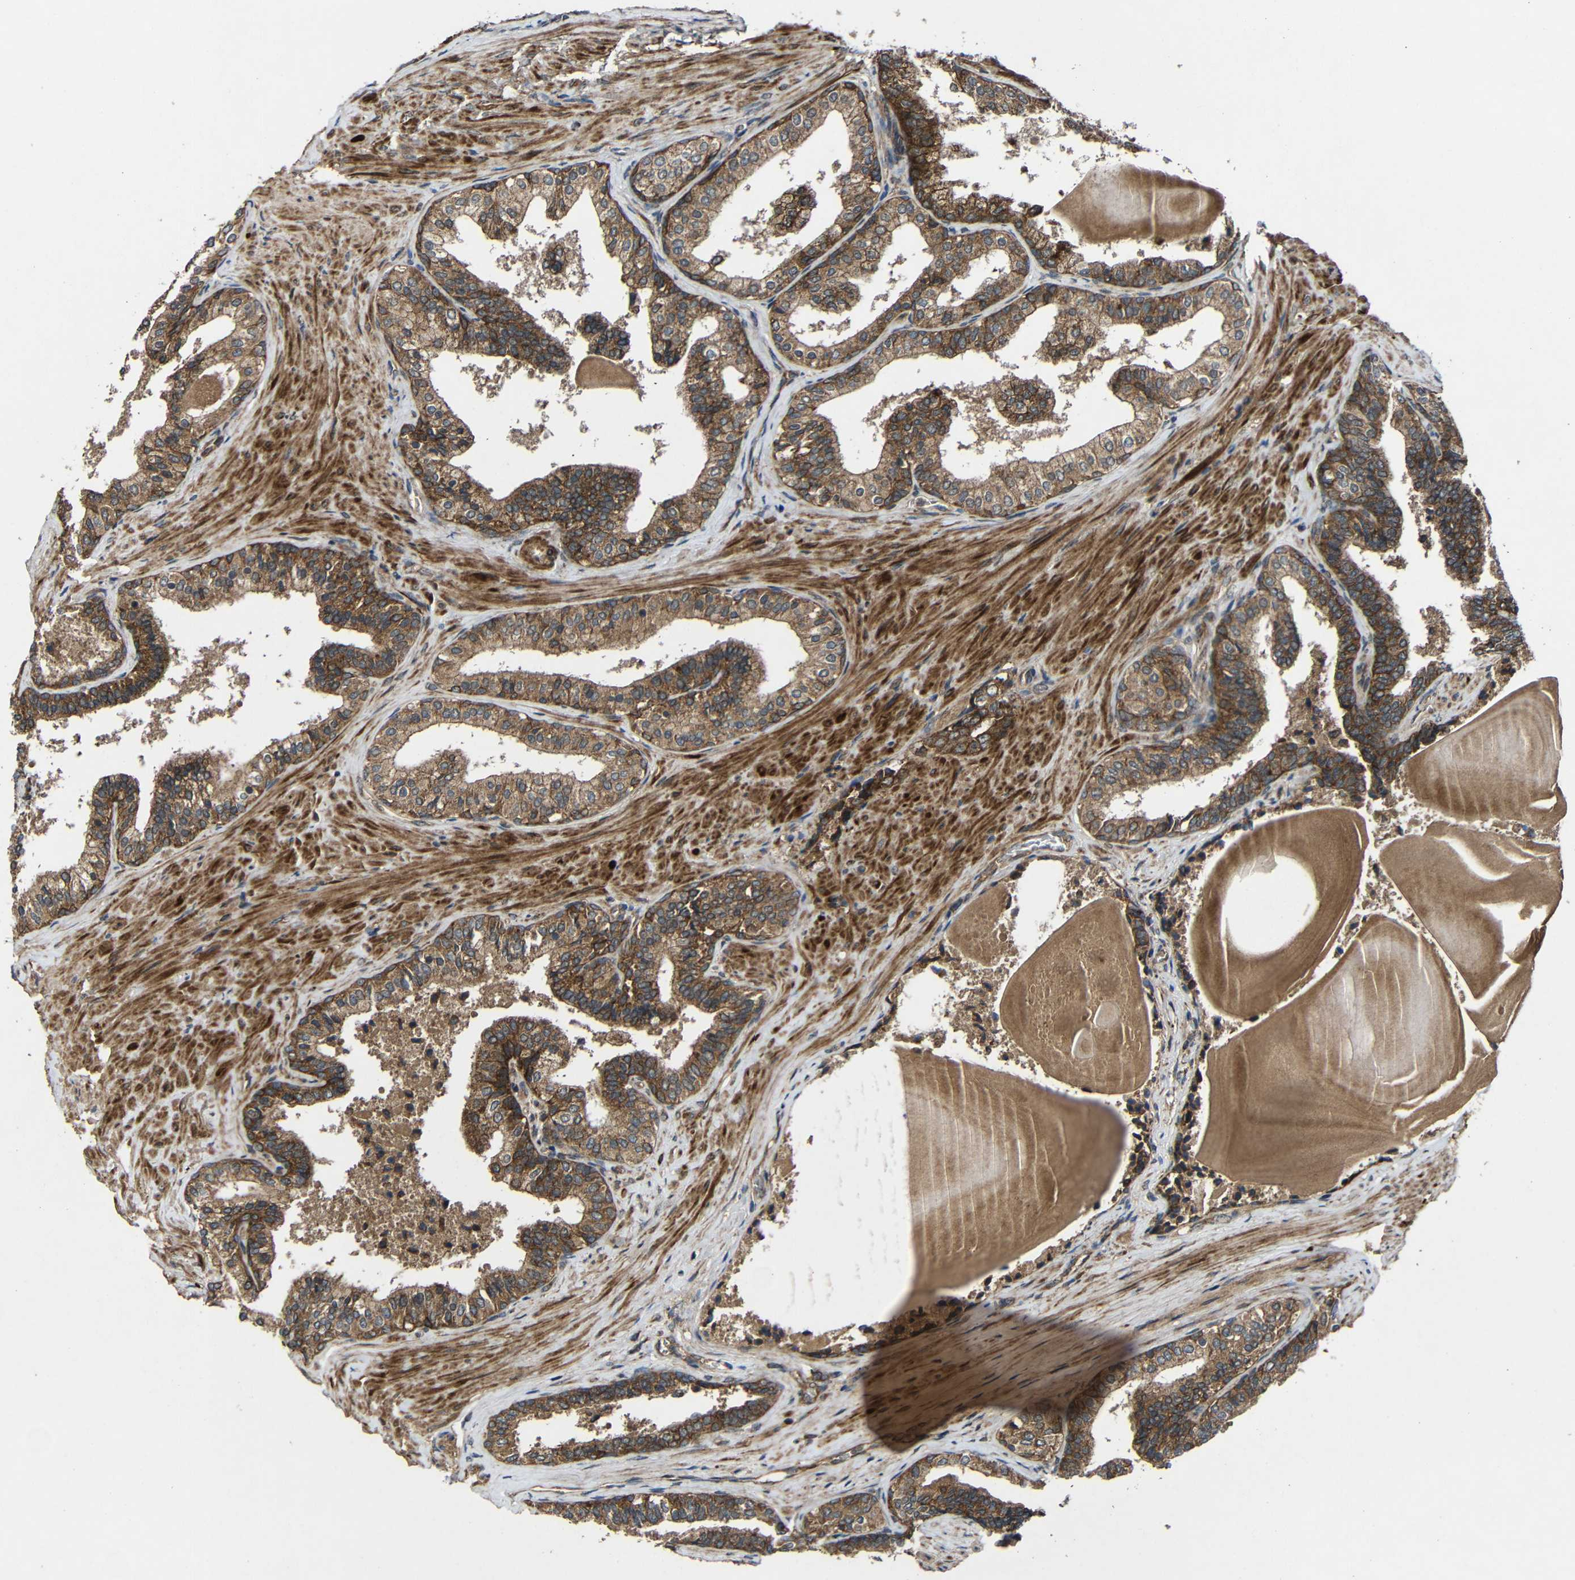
{"staining": {"intensity": "strong", "quantity": ">75%", "location": "cytoplasmic/membranous"}, "tissue": "prostate cancer", "cell_type": "Tumor cells", "image_type": "cancer", "snomed": [{"axis": "morphology", "description": "Adenocarcinoma, Low grade"}, {"axis": "topography", "description": "Prostate"}], "caption": "Approximately >75% of tumor cells in prostate low-grade adenocarcinoma reveal strong cytoplasmic/membranous protein expression as visualized by brown immunohistochemical staining.", "gene": "C1GALT1", "patient": {"sex": "male", "age": 60}}